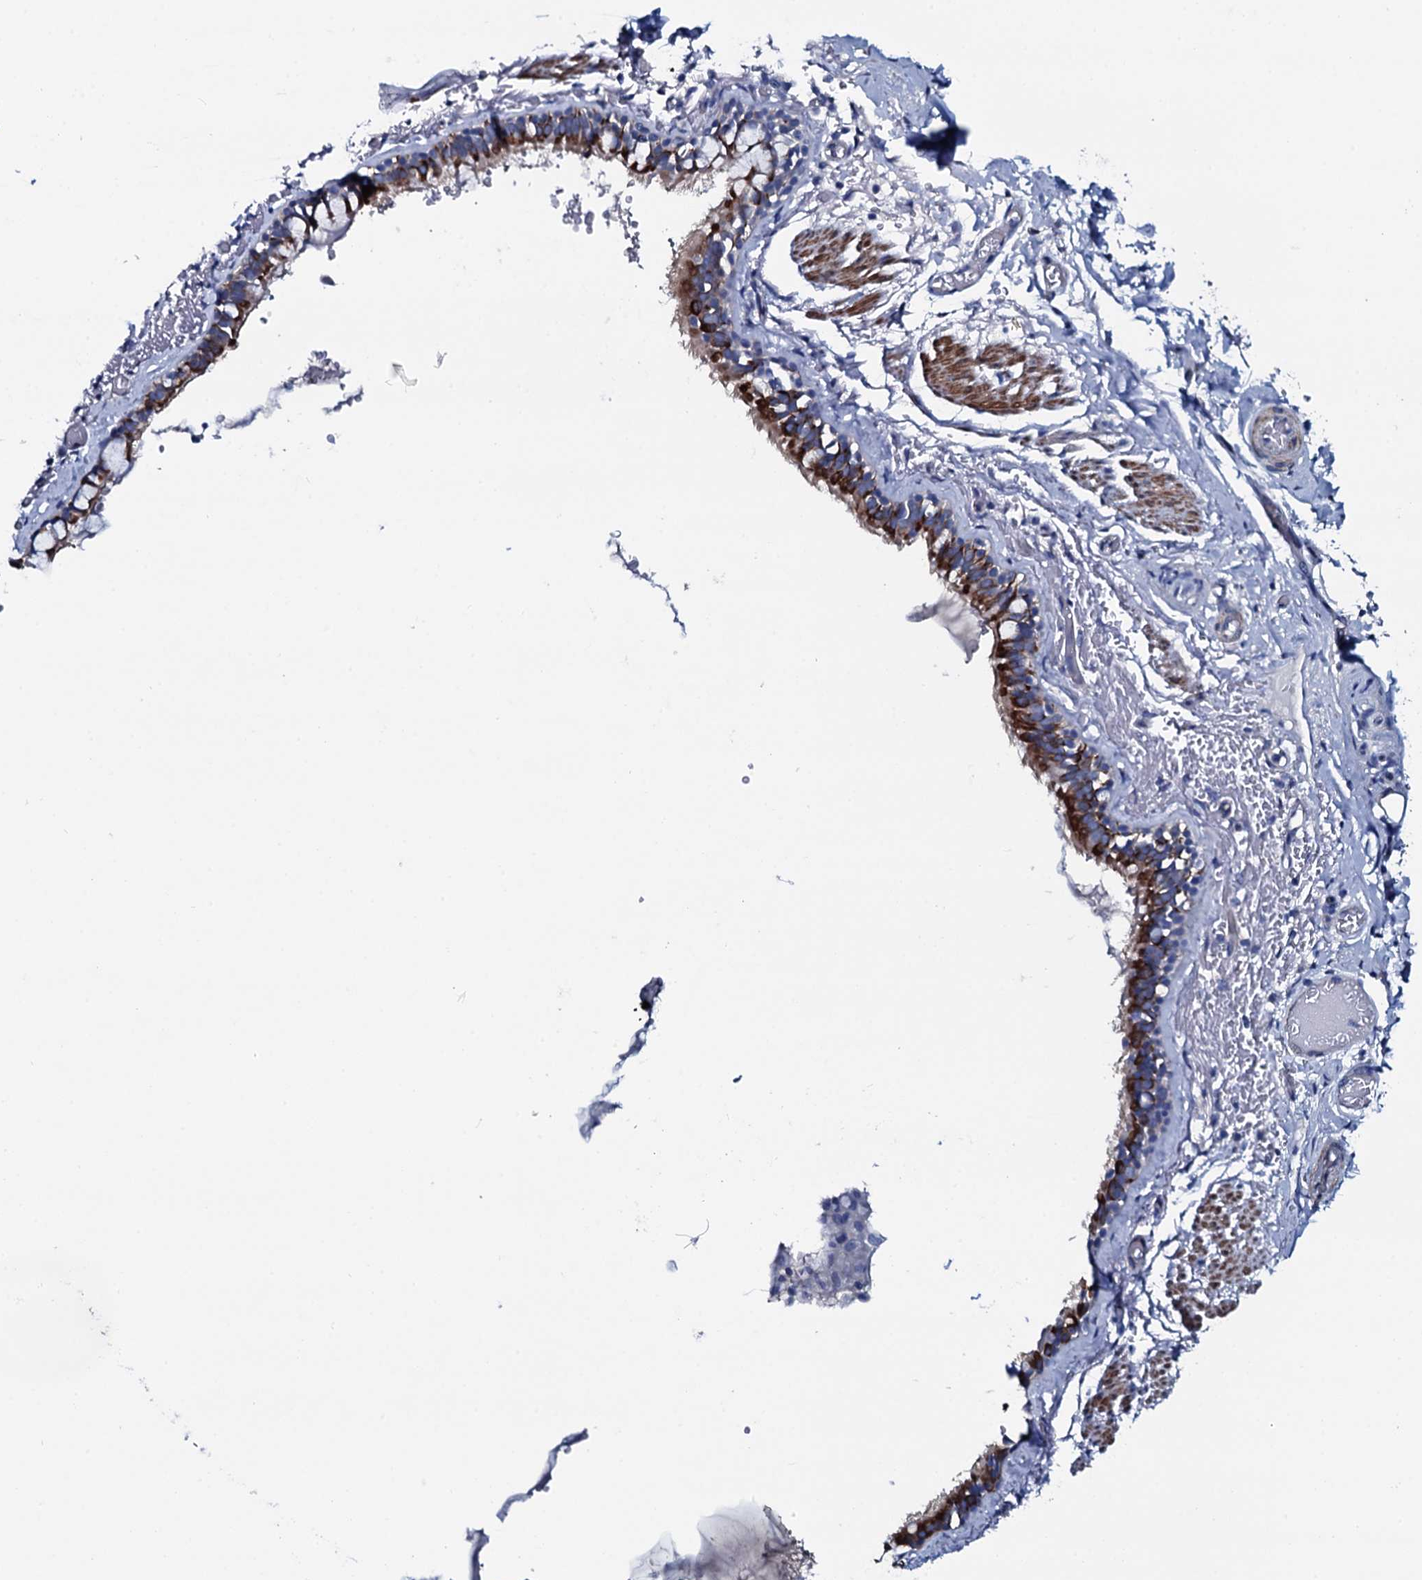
{"staining": {"intensity": "strong", "quantity": ">75%", "location": "cytoplasmic/membranous"}, "tissue": "bronchus", "cell_type": "Respiratory epithelial cells", "image_type": "normal", "snomed": [{"axis": "morphology", "description": "Normal tissue, NOS"}, {"axis": "topography", "description": "Cartilage tissue"}], "caption": "A high amount of strong cytoplasmic/membranous staining is seen in approximately >75% of respiratory epithelial cells in unremarkable bronchus.", "gene": "GYS2", "patient": {"sex": "male", "age": 63}}